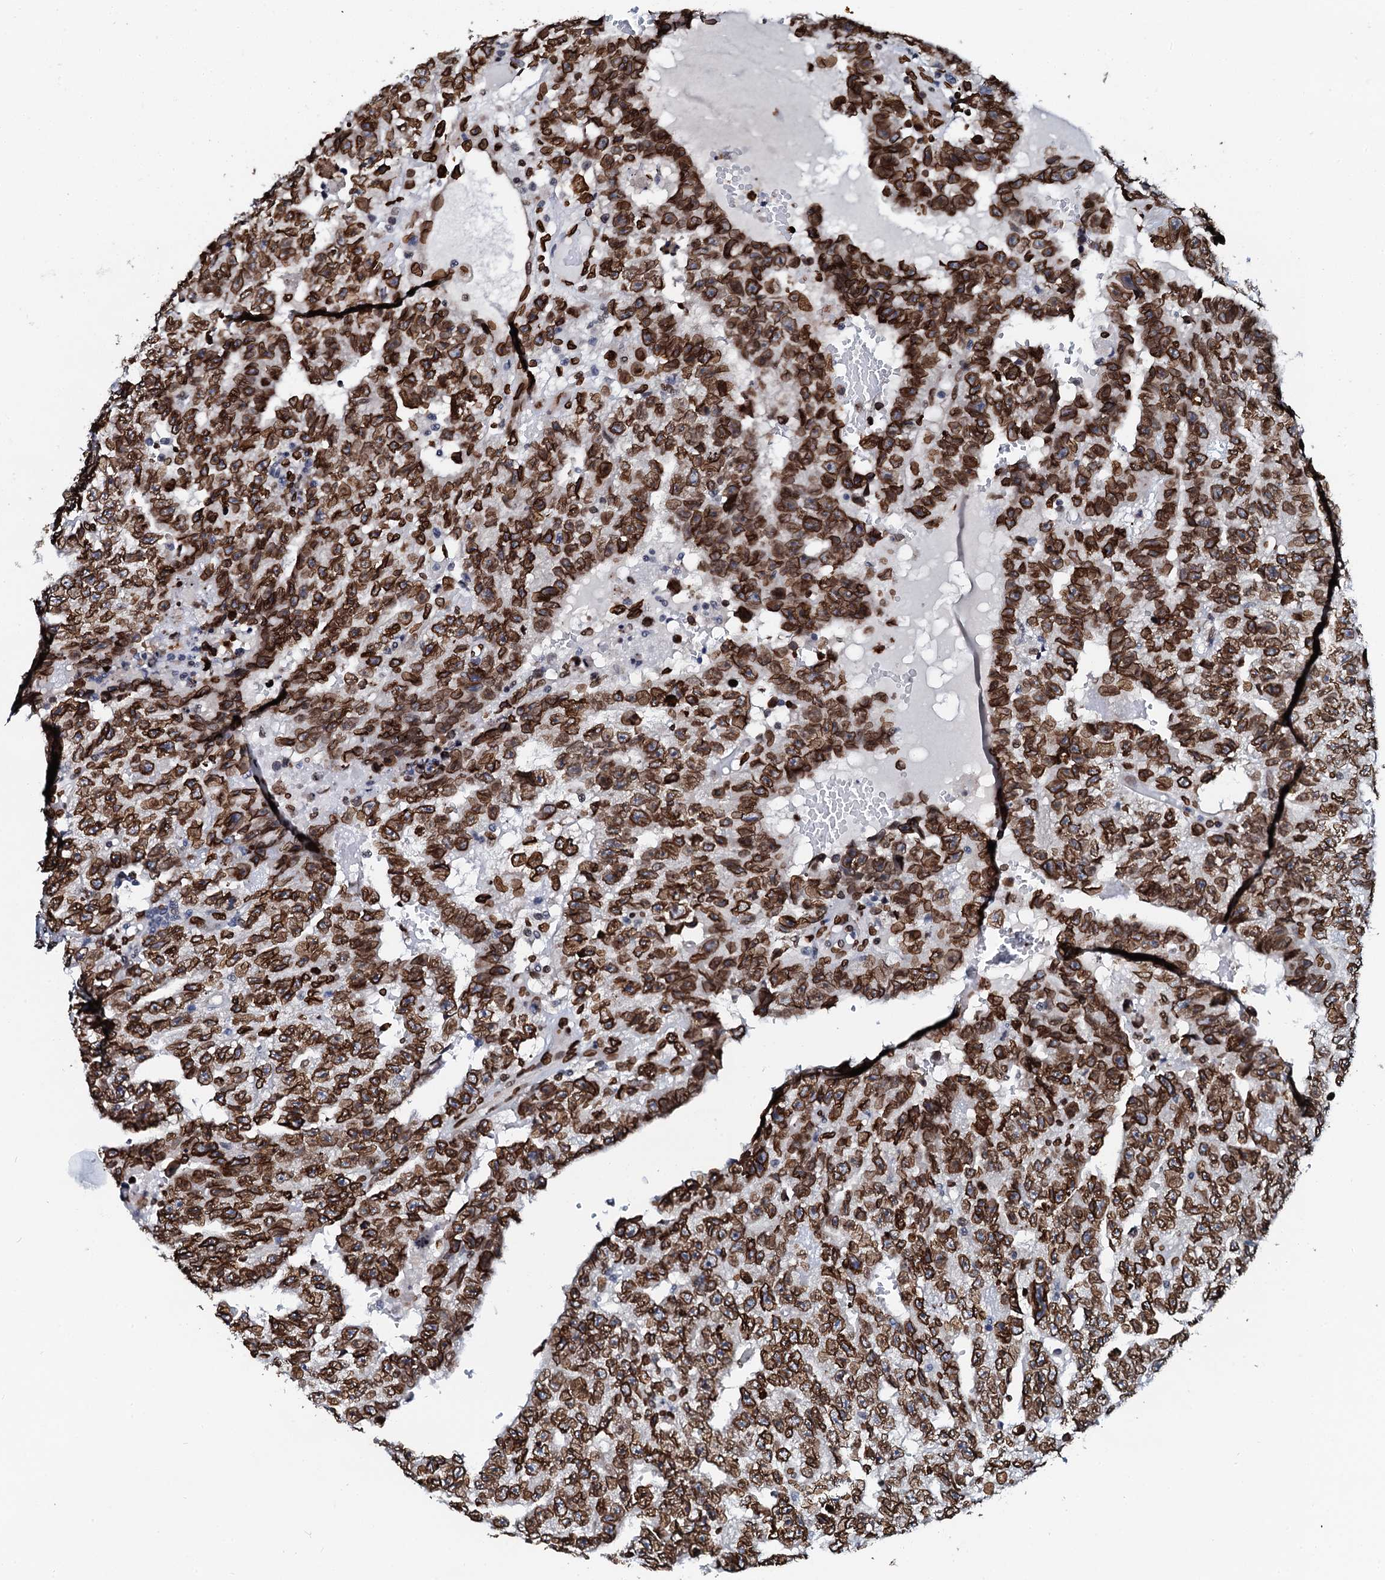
{"staining": {"intensity": "strong", "quantity": ">75%", "location": "cytoplasmic/membranous,nuclear"}, "tissue": "testis cancer", "cell_type": "Tumor cells", "image_type": "cancer", "snomed": [{"axis": "morphology", "description": "Carcinoma, Embryonal, NOS"}, {"axis": "topography", "description": "Testis"}], "caption": "A histopathology image showing strong cytoplasmic/membranous and nuclear staining in approximately >75% of tumor cells in testis embryonal carcinoma, as visualized by brown immunohistochemical staining.", "gene": "KATNAL2", "patient": {"sex": "male", "age": 25}}